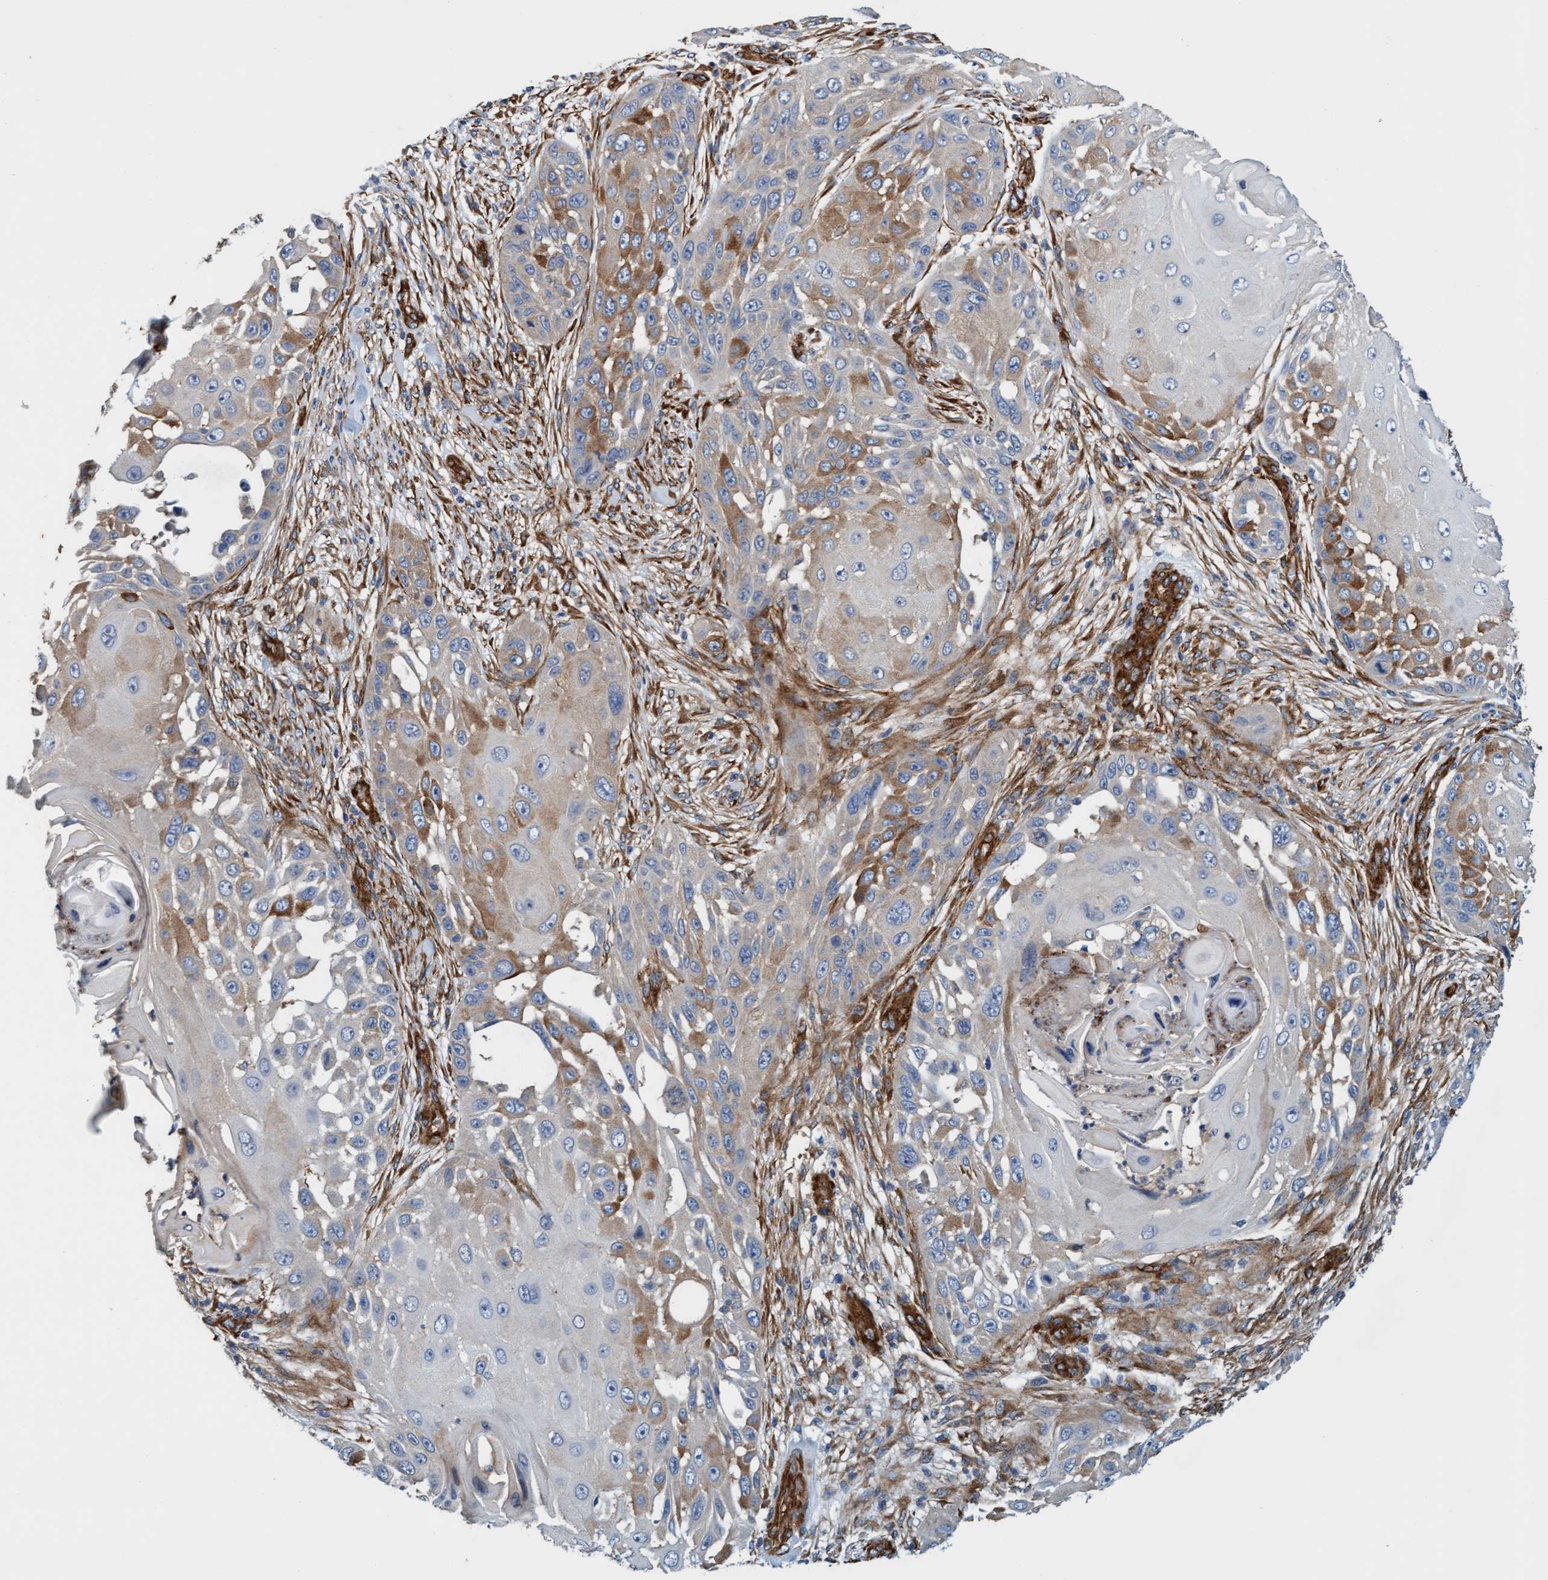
{"staining": {"intensity": "moderate", "quantity": "<25%", "location": "cytoplasmic/membranous"}, "tissue": "skin cancer", "cell_type": "Tumor cells", "image_type": "cancer", "snomed": [{"axis": "morphology", "description": "Squamous cell carcinoma, NOS"}, {"axis": "topography", "description": "Skin"}], "caption": "Tumor cells demonstrate low levels of moderate cytoplasmic/membranous expression in about <25% of cells in human squamous cell carcinoma (skin).", "gene": "FMNL3", "patient": {"sex": "female", "age": 44}}